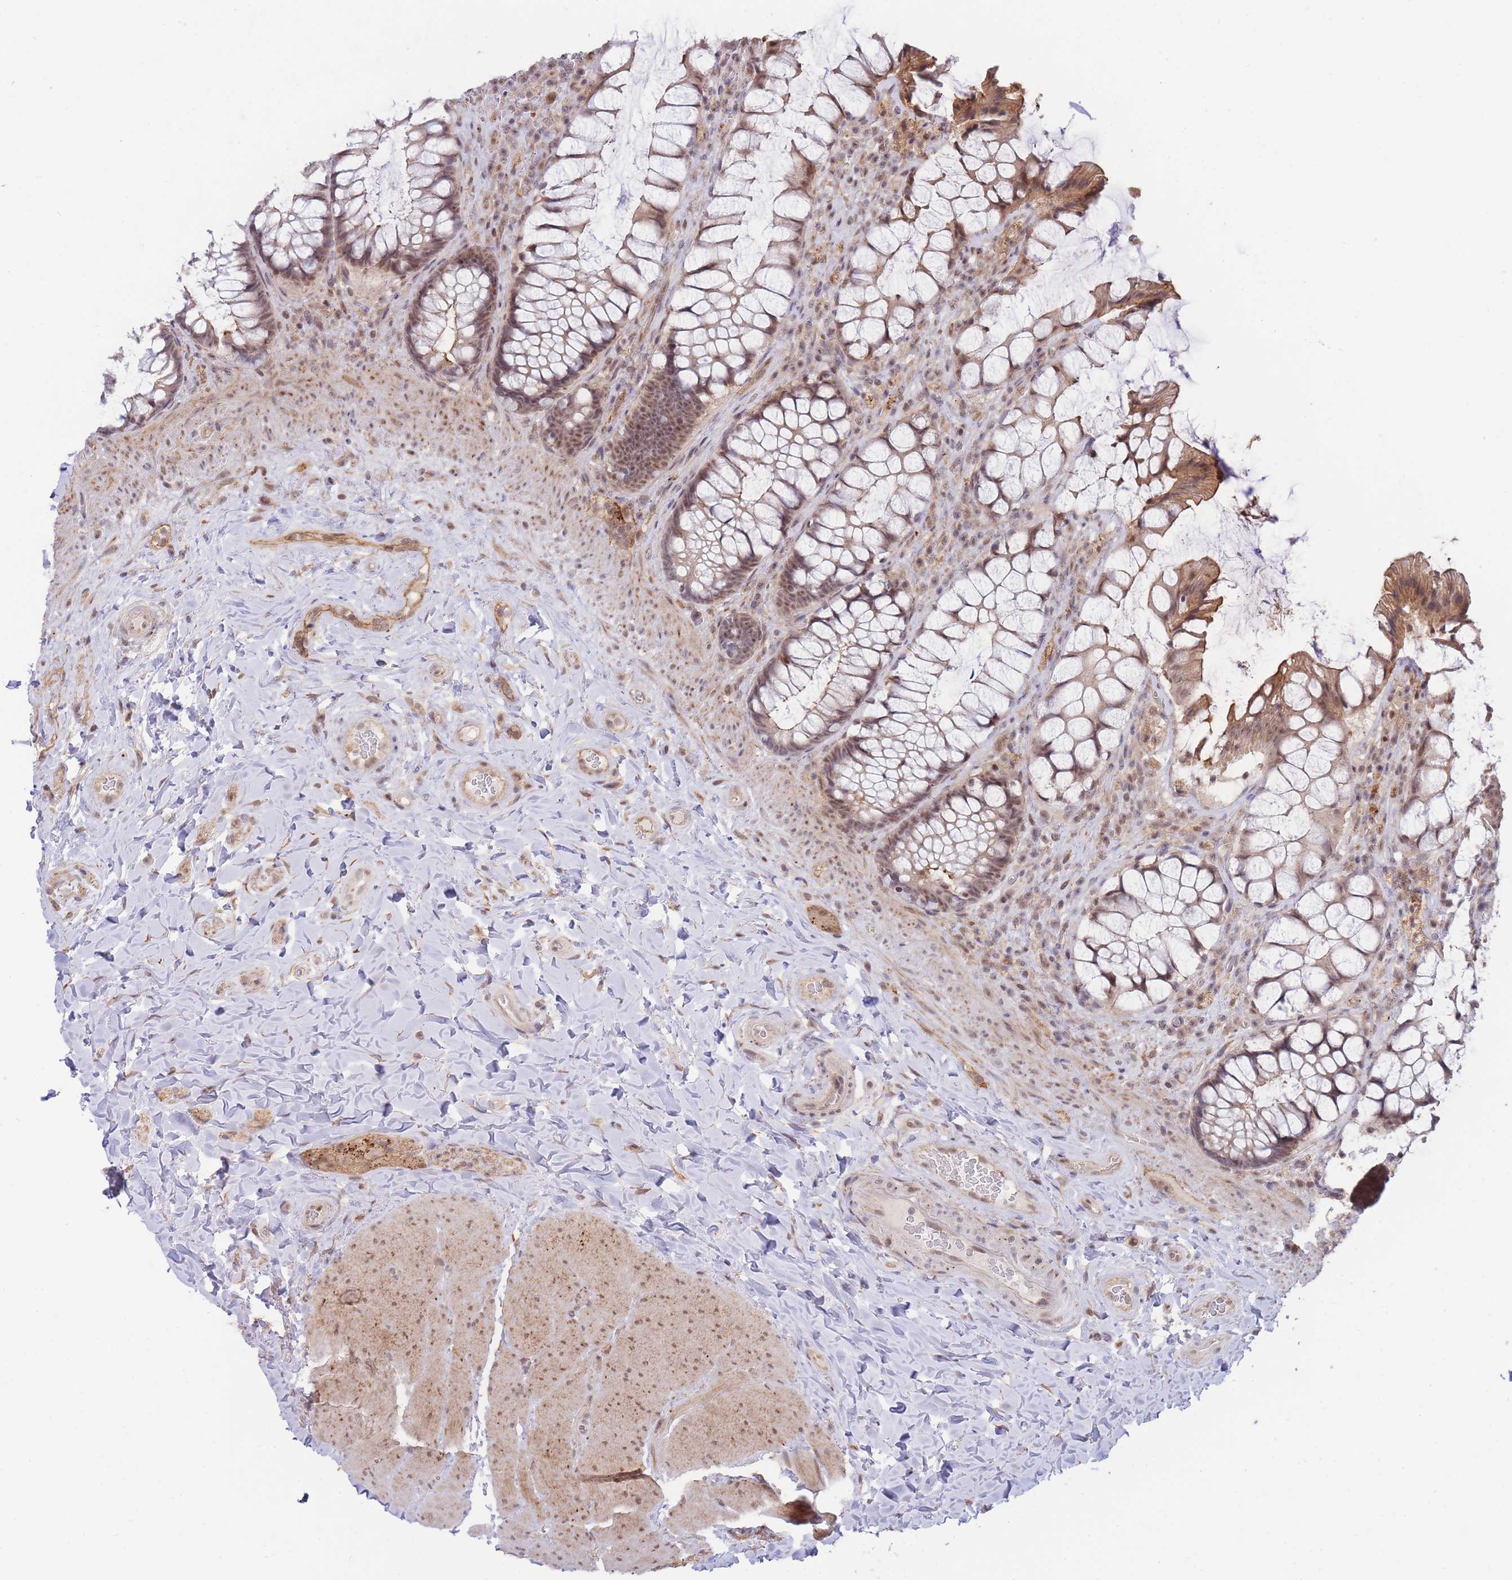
{"staining": {"intensity": "moderate", "quantity": ">75%", "location": "cytoplasmic/membranous,nuclear"}, "tissue": "rectum", "cell_type": "Glandular cells", "image_type": "normal", "snomed": [{"axis": "morphology", "description": "Normal tissue, NOS"}, {"axis": "topography", "description": "Rectum"}], "caption": "A micrograph of rectum stained for a protein displays moderate cytoplasmic/membranous,nuclear brown staining in glandular cells. The protein of interest is shown in brown color, while the nuclei are stained blue.", "gene": "BOD1L1", "patient": {"sex": "female", "age": 58}}